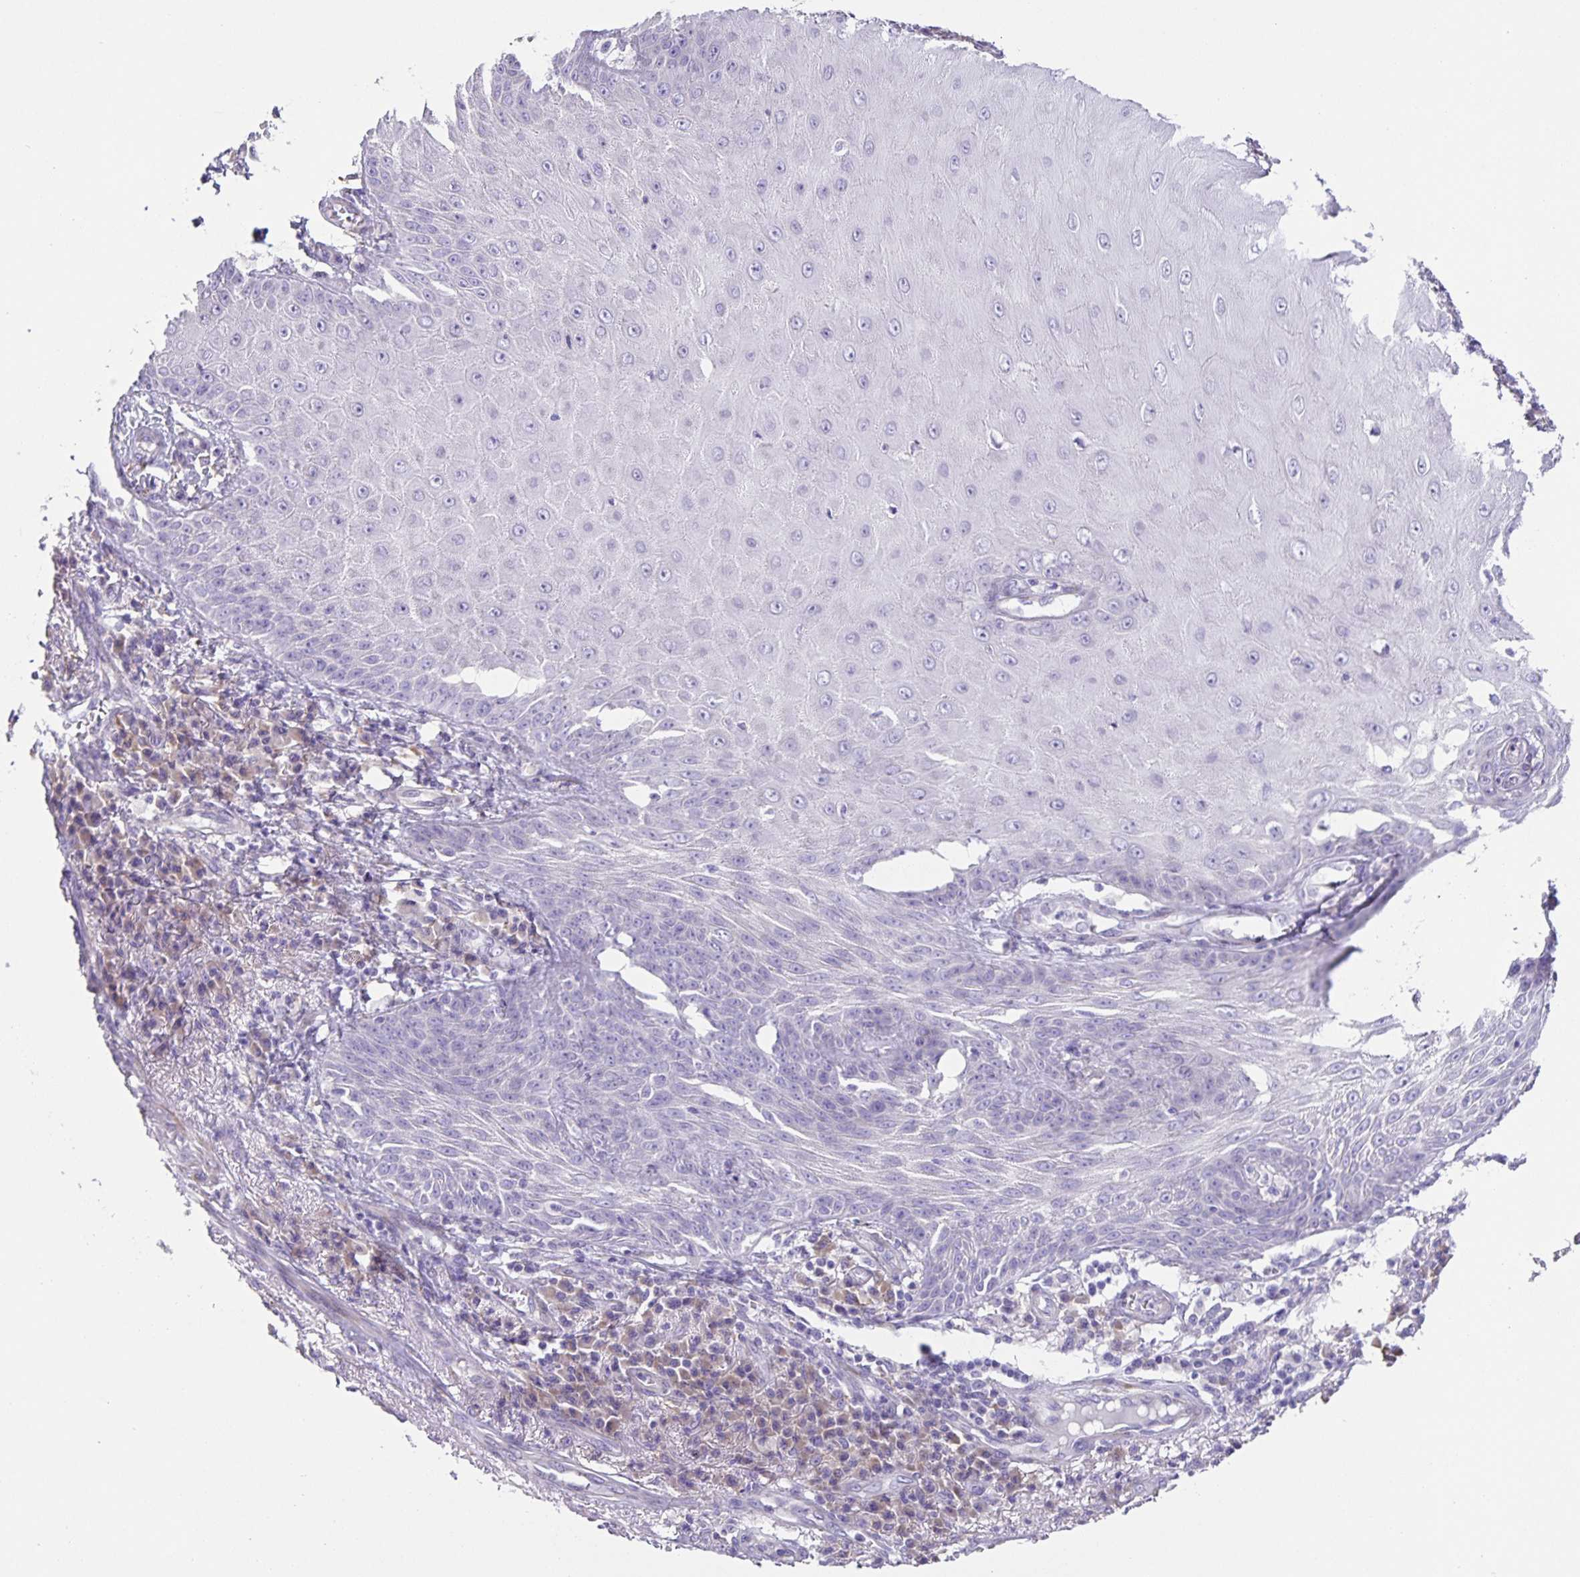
{"staining": {"intensity": "negative", "quantity": "none", "location": "none"}, "tissue": "skin cancer", "cell_type": "Tumor cells", "image_type": "cancer", "snomed": [{"axis": "morphology", "description": "Squamous cell carcinoma, NOS"}, {"axis": "topography", "description": "Skin"}], "caption": "Photomicrograph shows no protein positivity in tumor cells of skin cancer (squamous cell carcinoma) tissue.", "gene": "PRR36", "patient": {"sex": "male", "age": 70}}